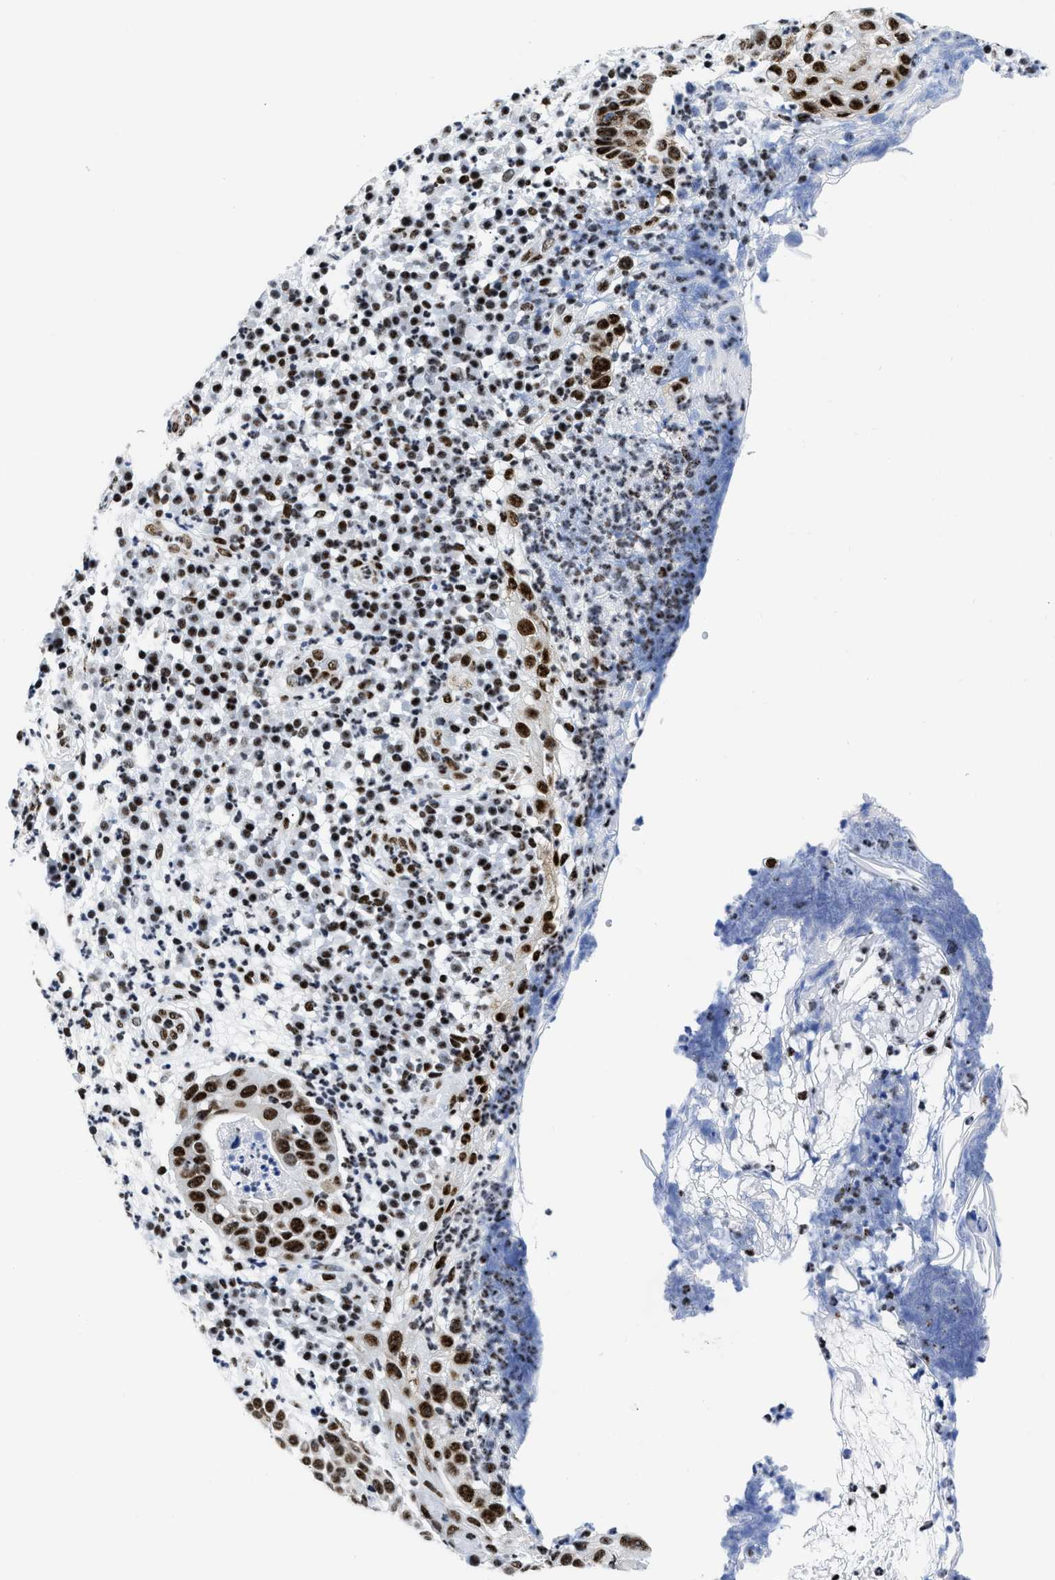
{"staining": {"intensity": "strong", "quantity": ">75%", "location": "nuclear"}, "tissue": "skin cancer", "cell_type": "Tumor cells", "image_type": "cancer", "snomed": [{"axis": "morphology", "description": "Squamous cell carcinoma in situ, NOS"}, {"axis": "morphology", "description": "Squamous cell carcinoma, NOS"}, {"axis": "topography", "description": "Skin"}], "caption": "This is a histology image of immunohistochemistry (IHC) staining of skin squamous cell carcinoma, which shows strong staining in the nuclear of tumor cells.", "gene": "RBM8A", "patient": {"sex": "male", "age": 93}}